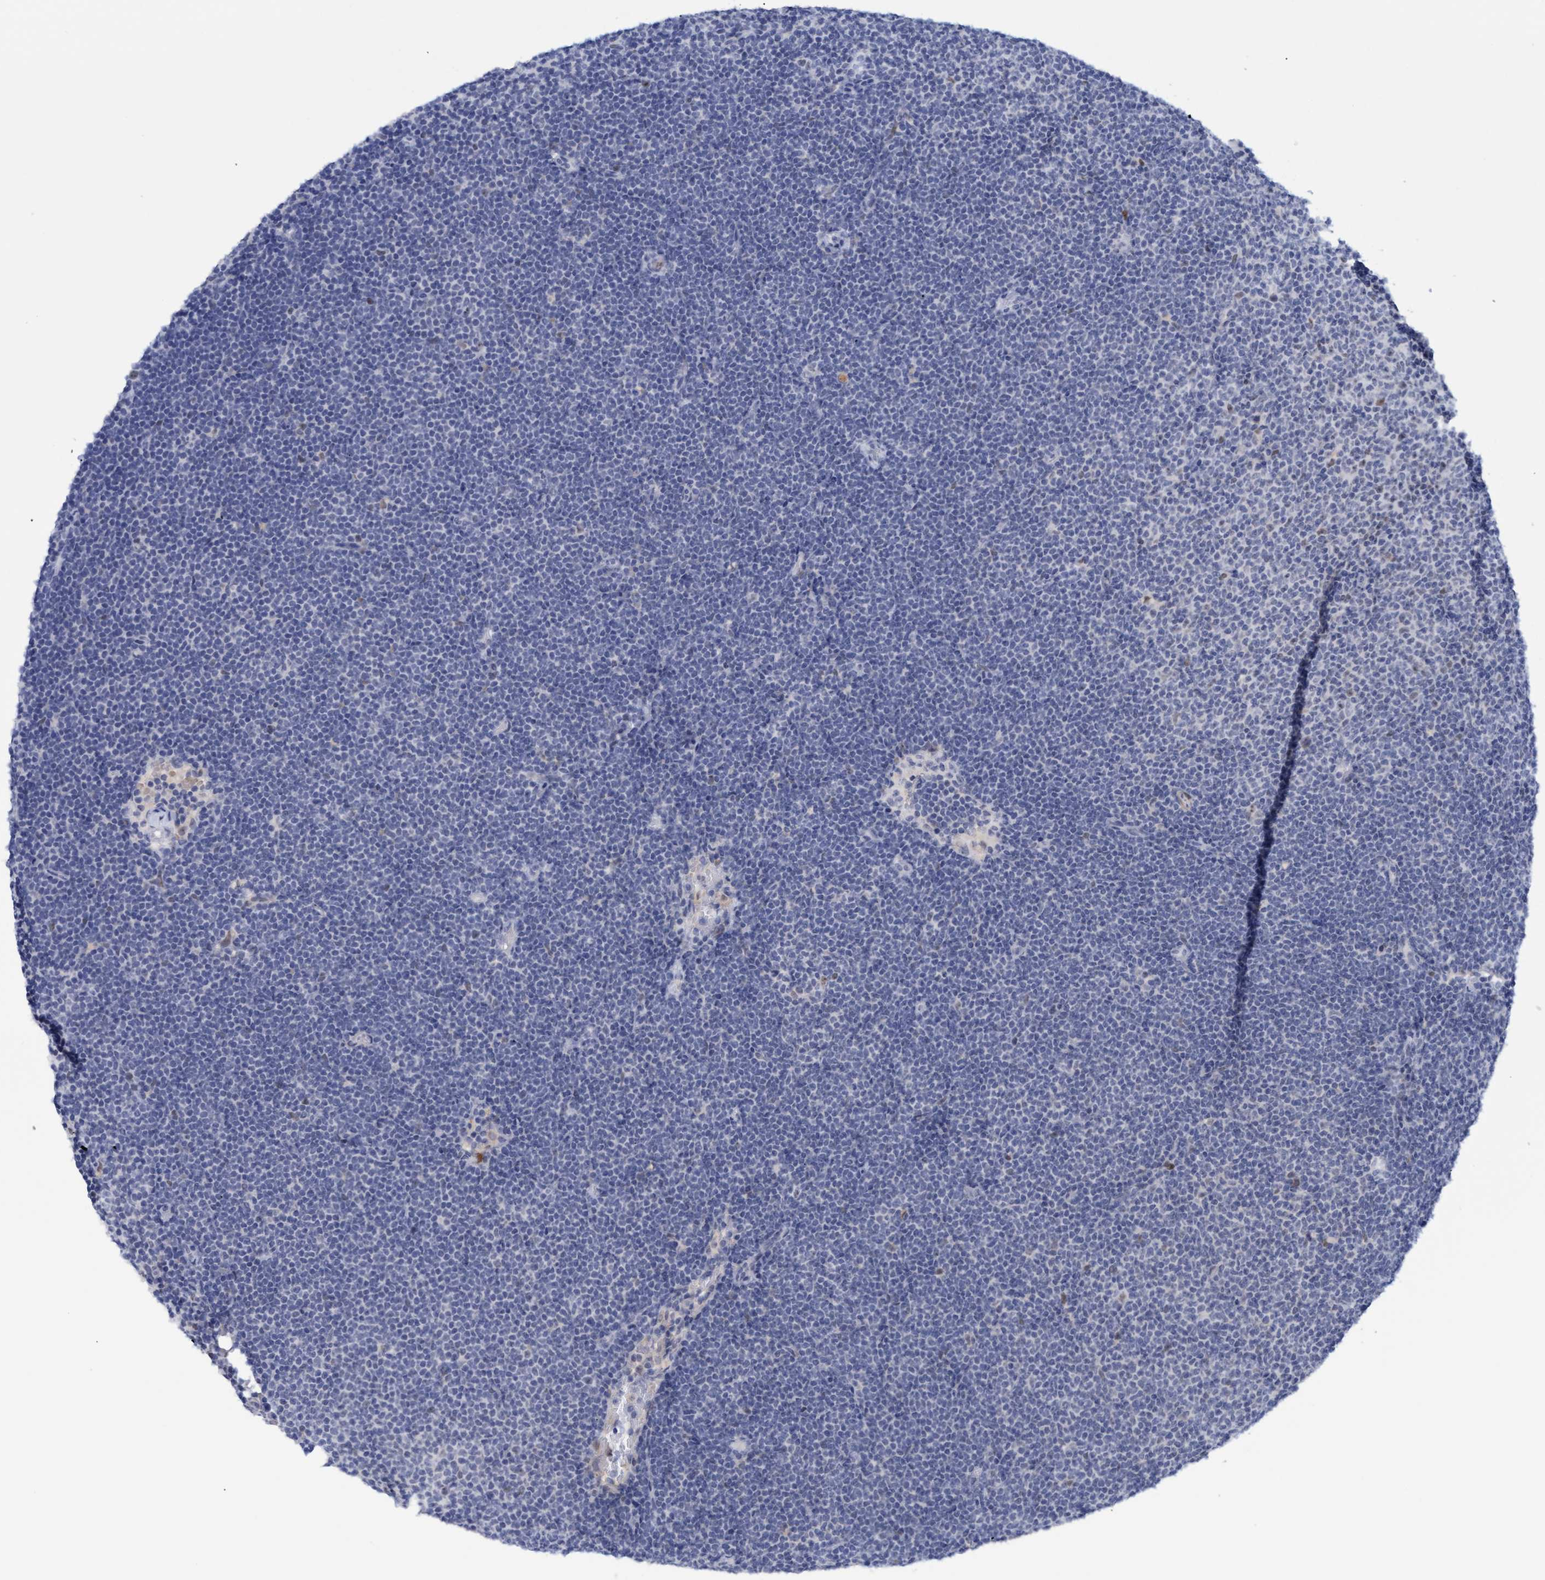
{"staining": {"intensity": "negative", "quantity": "none", "location": "none"}, "tissue": "lymphoma", "cell_type": "Tumor cells", "image_type": "cancer", "snomed": [{"axis": "morphology", "description": "Malignant lymphoma, non-Hodgkin's type, Low grade"}, {"axis": "topography", "description": "Lymph node"}], "caption": "Immunohistochemistry histopathology image of malignant lymphoma, non-Hodgkin's type (low-grade) stained for a protein (brown), which shows no staining in tumor cells. (DAB IHC with hematoxylin counter stain).", "gene": "PINX1", "patient": {"sex": "female", "age": 53}}